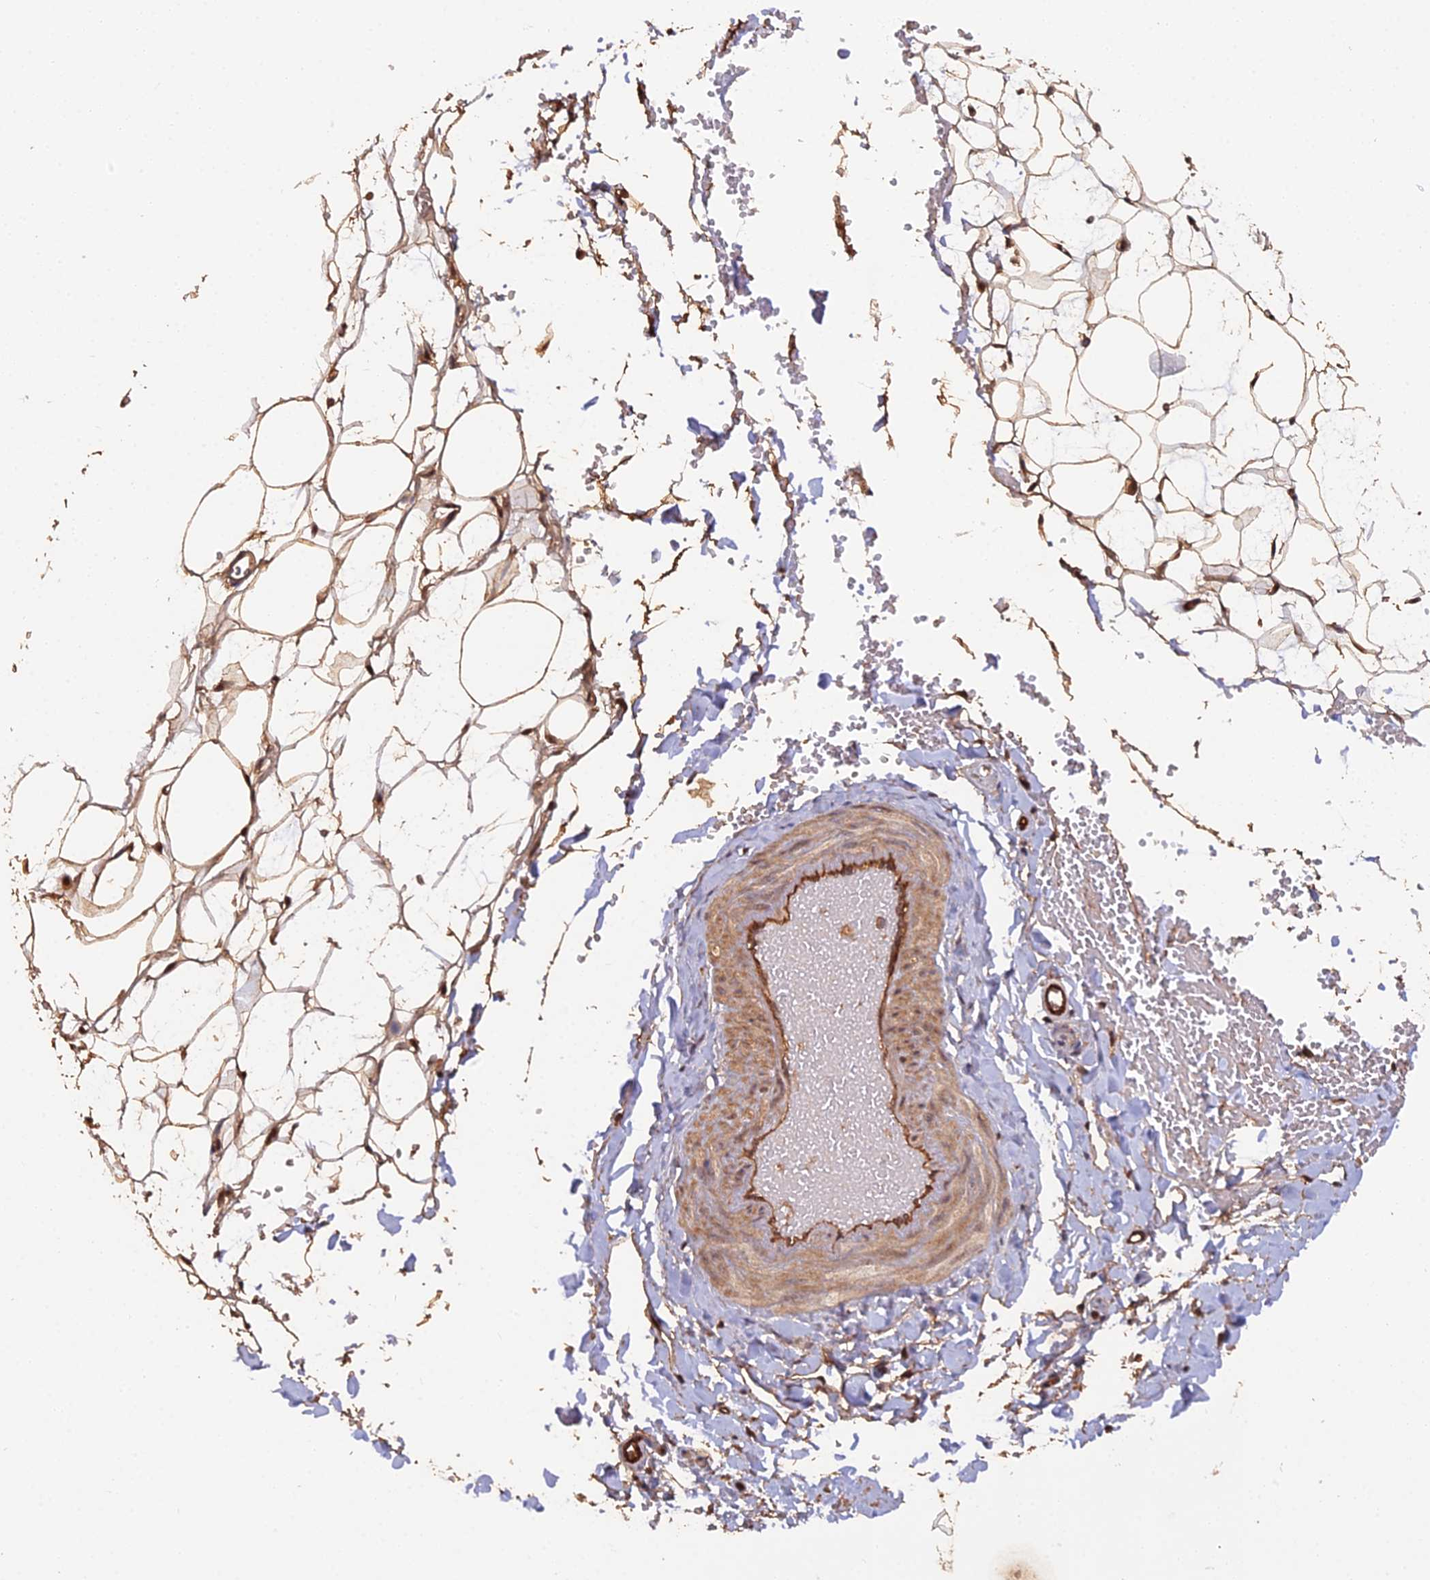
{"staining": {"intensity": "moderate", "quantity": ">75%", "location": "cytoplasmic/membranous,nuclear"}, "tissue": "adipose tissue", "cell_type": "Adipocytes", "image_type": "normal", "snomed": [{"axis": "morphology", "description": "Normal tissue, NOS"}, {"axis": "topography", "description": "Breast"}], "caption": "Human adipose tissue stained for a protein (brown) exhibits moderate cytoplasmic/membranous,nuclear positive expression in approximately >75% of adipocytes.", "gene": "RALGAPA2", "patient": {"sex": "female", "age": 23}}